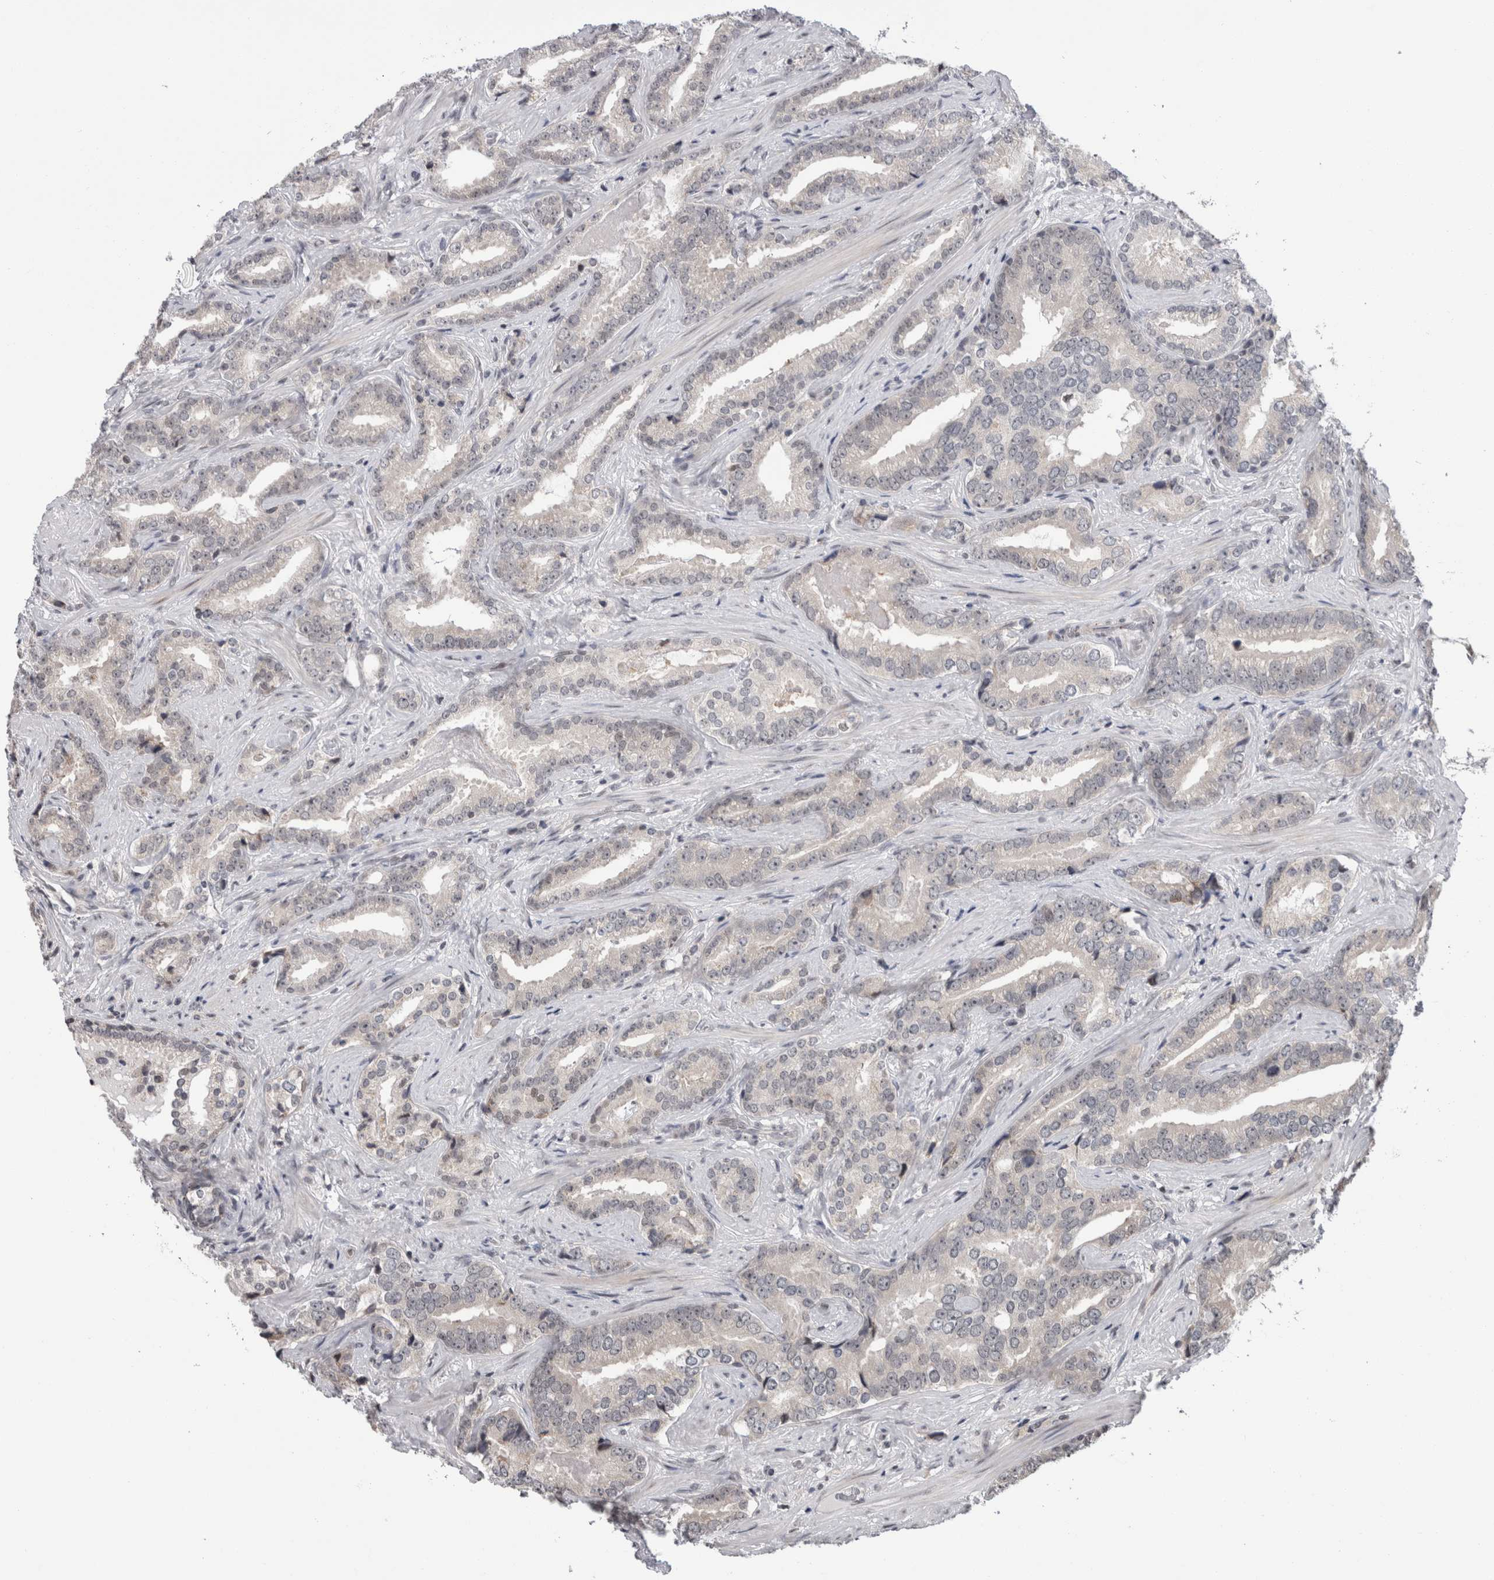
{"staining": {"intensity": "negative", "quantity": "none", "location": "none"}, "tissue": "prostate cancer", "cell_type": "Tumor cells", "image_type": "cancer", "snomed": [{"axis": "morphology", "description": "Adenocarcinoma, Low grade"}, {"axis": "topography", "description": "Prostate"}], "caption": "The immunohistochemistry (IHC) histopathology image has no significant positivity in tumor cells of prostate low-grade adenocarcinoma tissue.", "gene": "ZBTB11", "patient": {"sex": "male", "age": 67}}